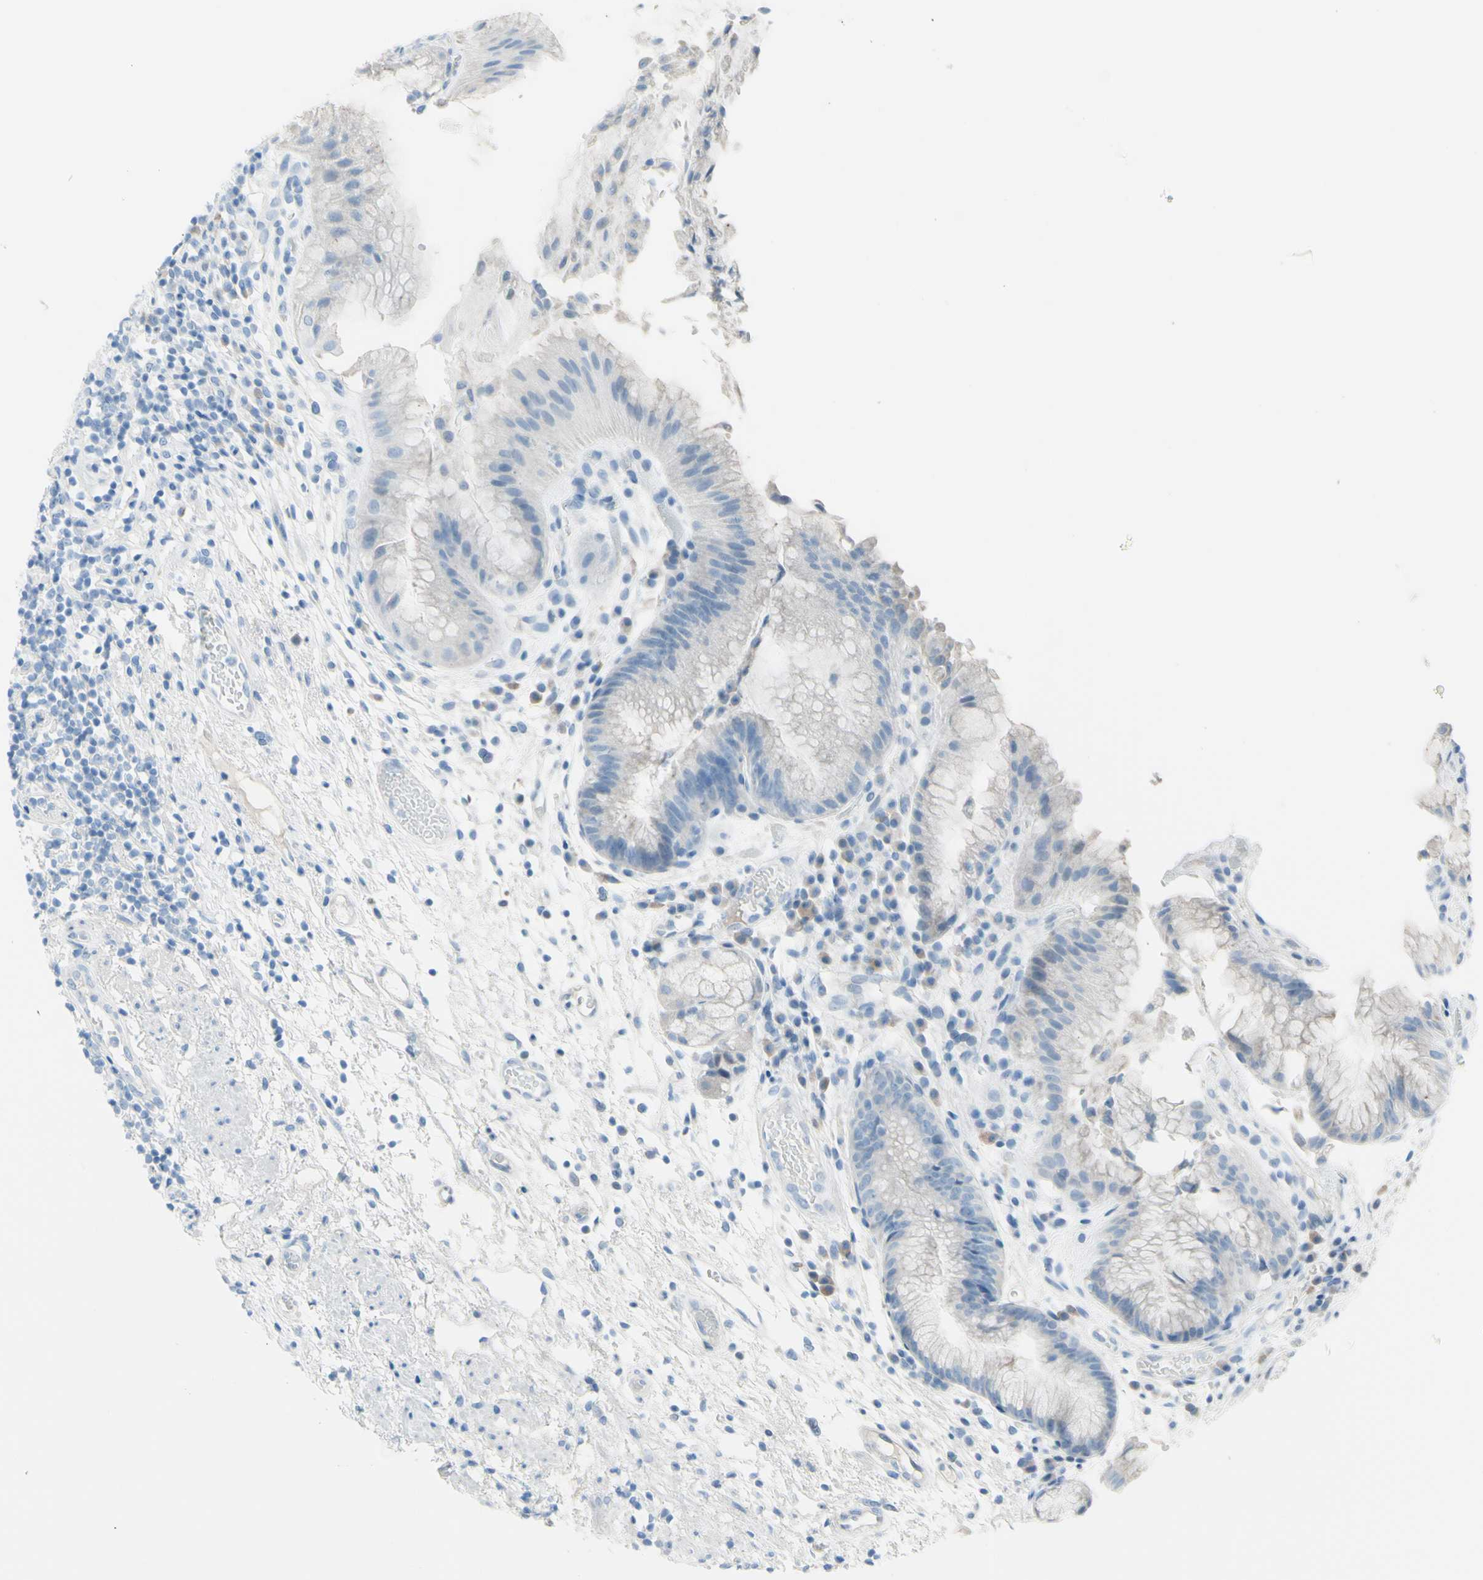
{"staining": {"intensity": "negative", "quantity": "none", "location": "none"}, "tissue": "stomach", "cell_type": "Glandular cells", "image_type": "normal", "snomed": [{"axis": "morphology", "description": "Normal tissue, NOS"}, {"axis": "topography", "description": "Stomach, upper"}], "caption": "IHC of benign stomach reveals no positivity in glandular cells. The staining was performed using DAB to visualize the protein expression in brown, while the nuclei were stained in blue with hematoxylin (Magnification: 20x).", "gene": "TFPI2", "patient": {"sex": "male", "age": 72}}